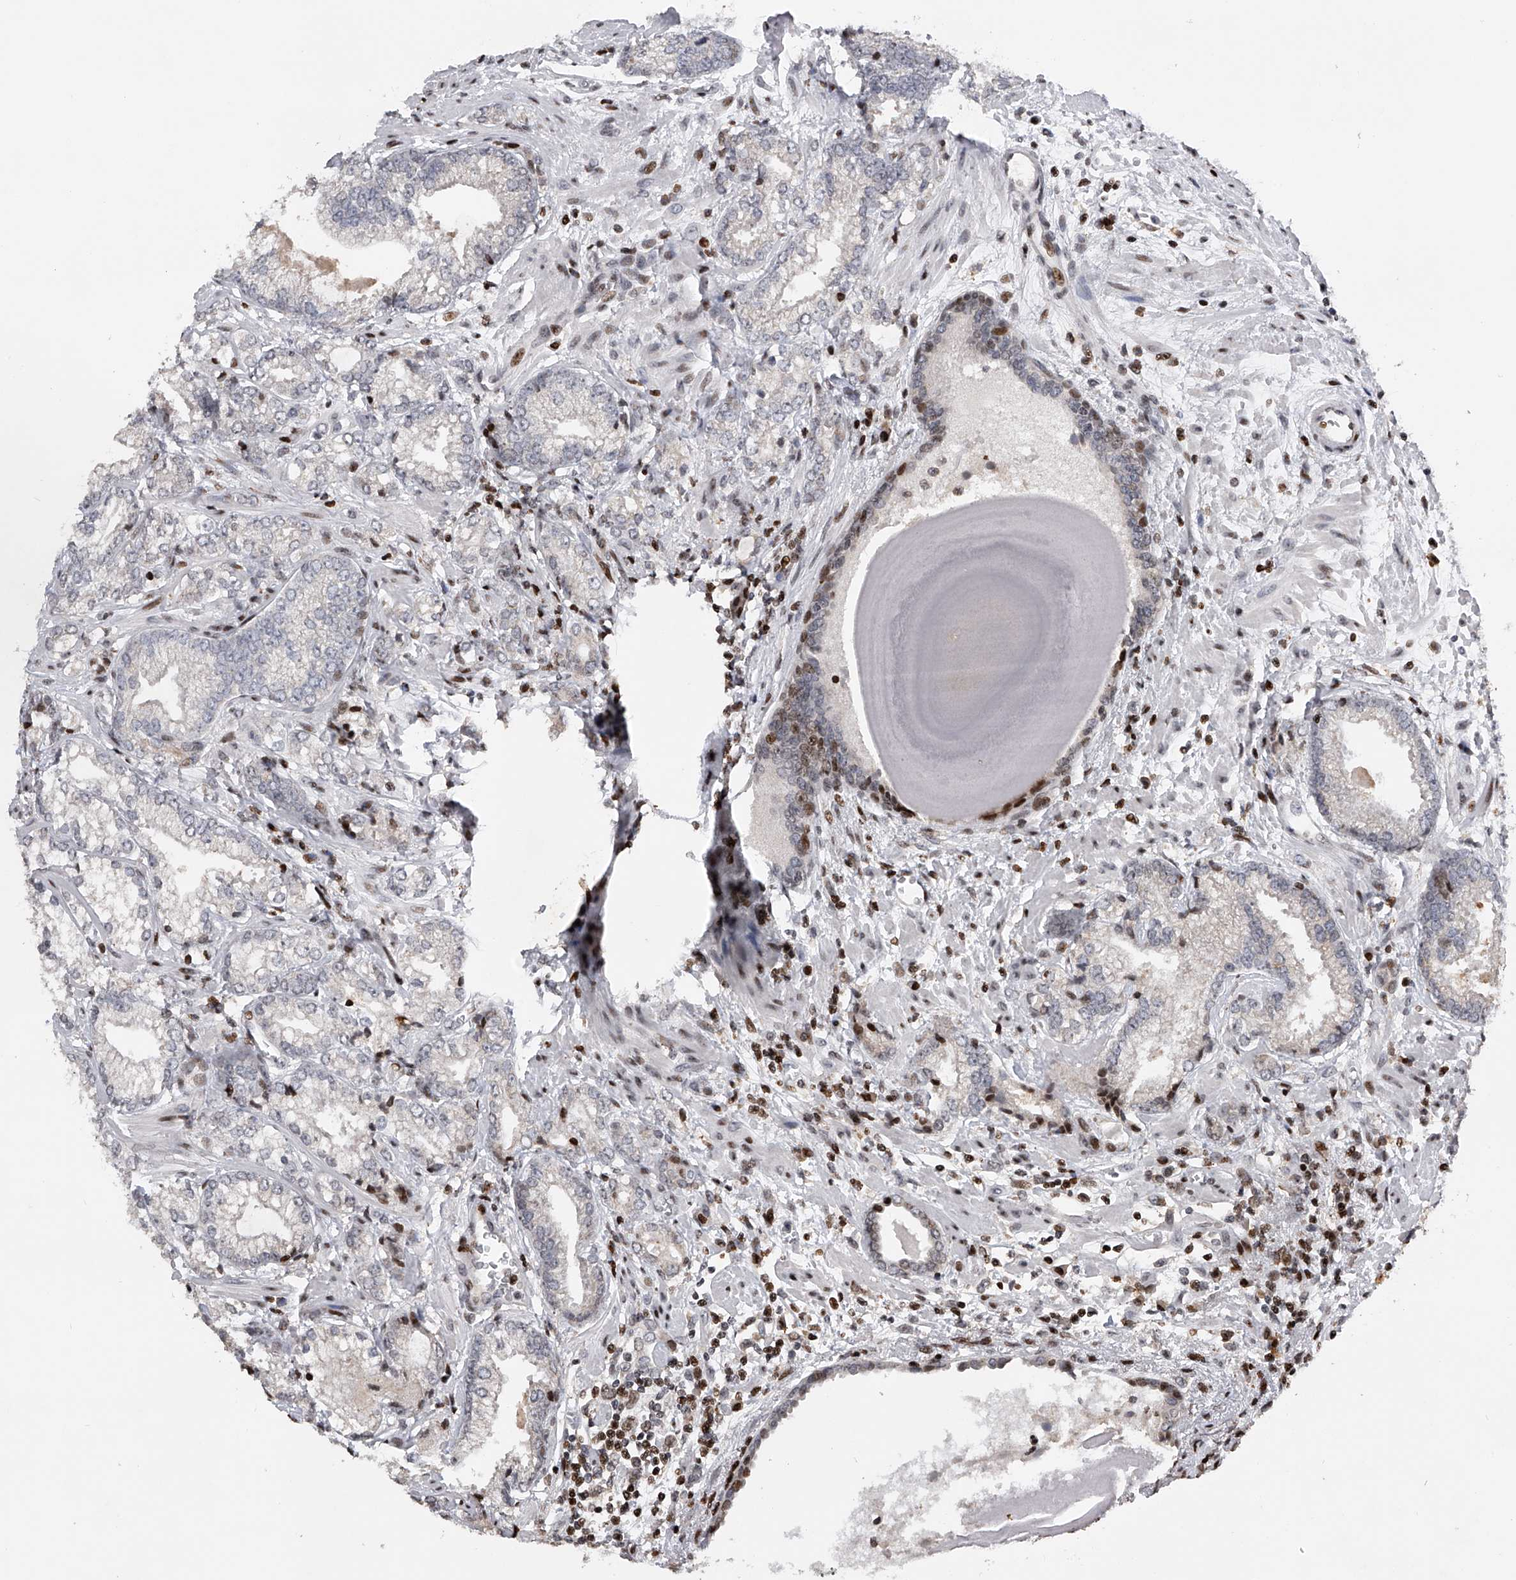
{"staining": {"intensity": "negative", "quantity": "none", "location": "none"}, "tissue": "prostate cancer", "cell_type": "Tumor cells", "image_type": "cancer", "snomed": [{"axis": "morphology", "description": "Normal morphology"}, {"axis": "morphology", "description": "Adenocarcinoma, Low grade"}, {"axis": "topography", "description": "Prostate"}], "caption": "The histopathology image reveals no staining of tumor cells in low-grade adenocarcinoma (prostate).", "gene": "RWDD2A", "patient": {"sex": "male", "age": 72}}